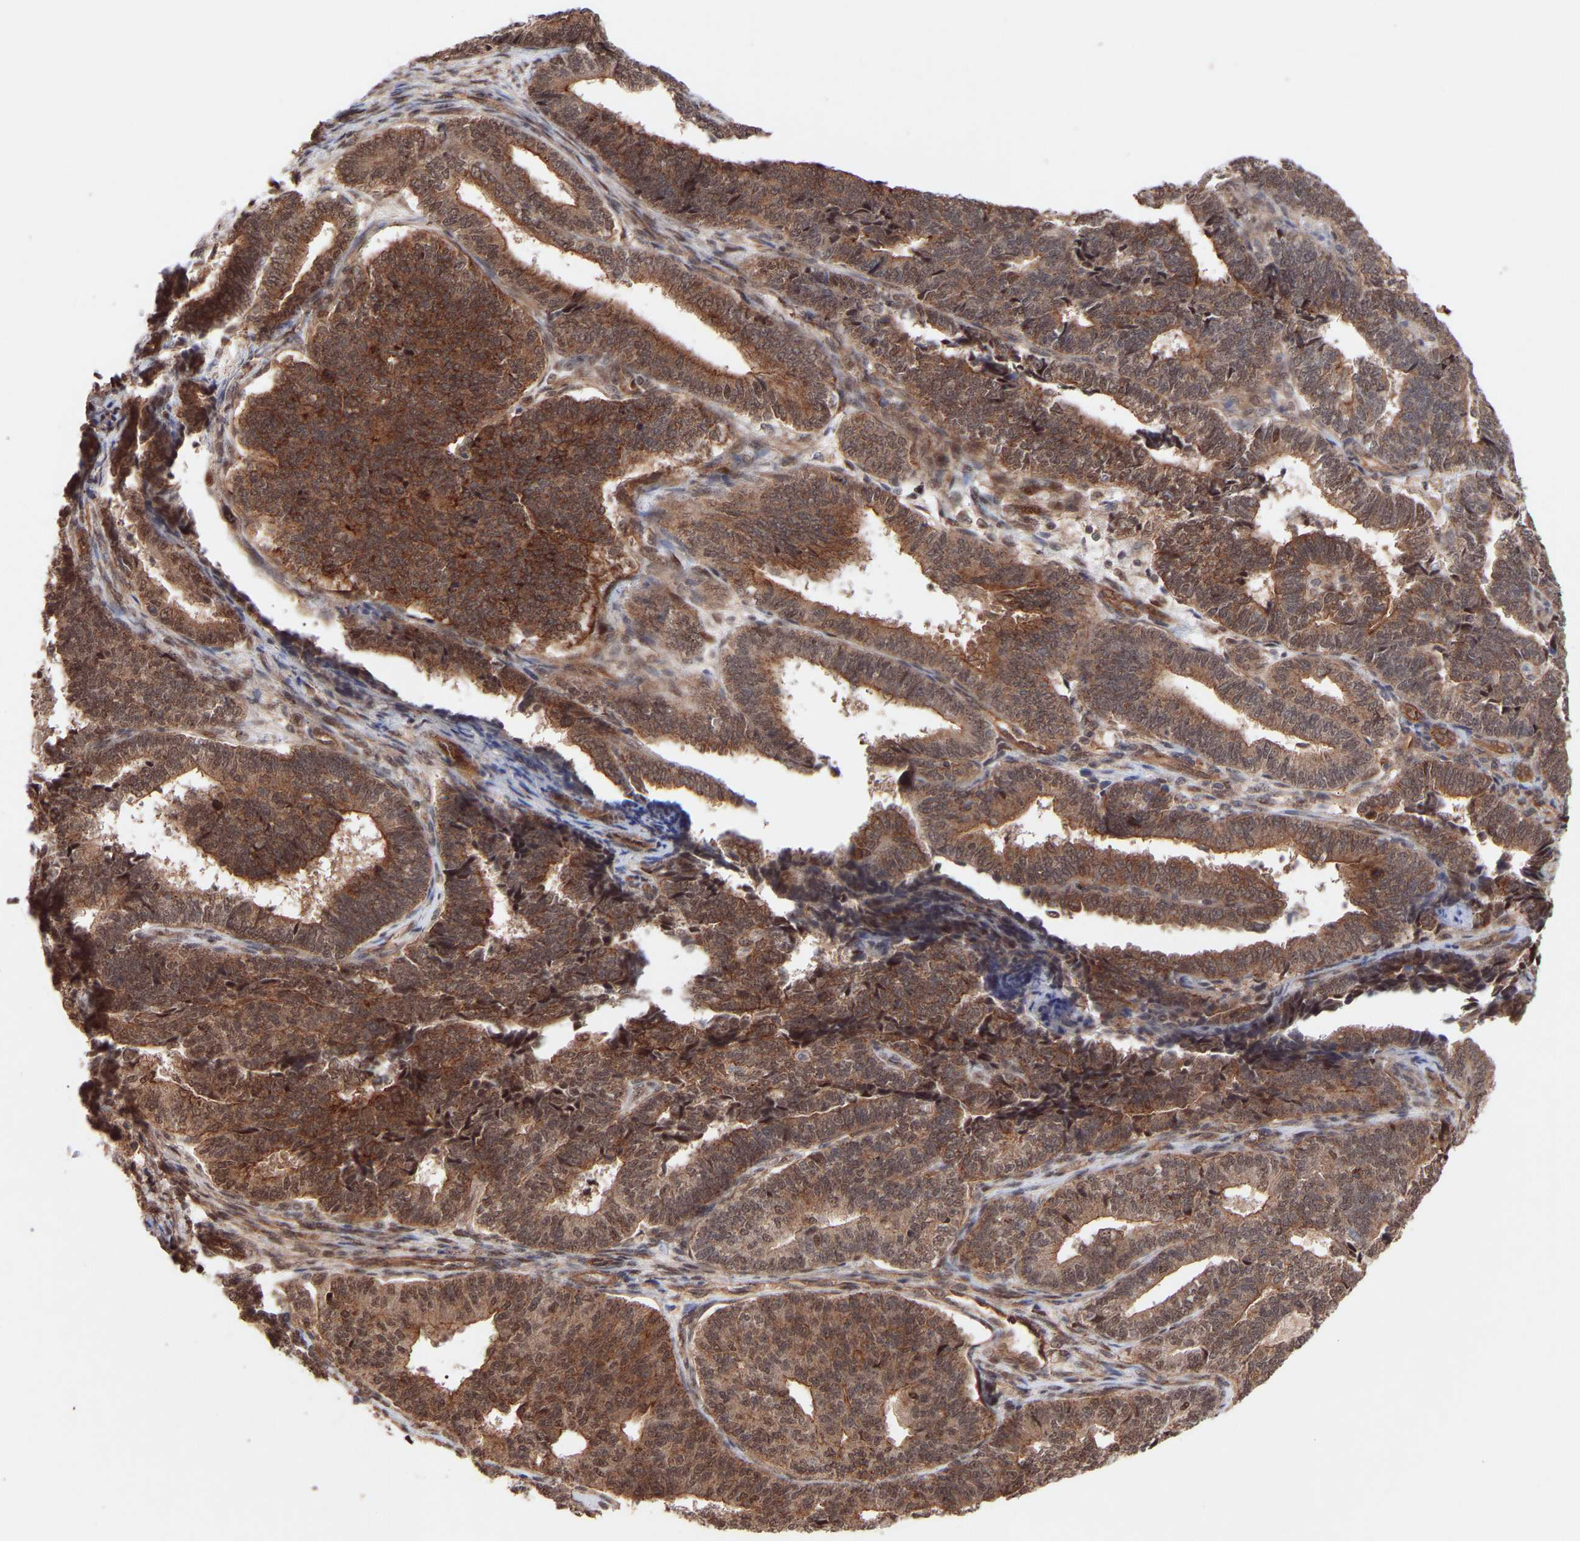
{"staining": {"intensity": "moderate", "quantity": ">75%", "location": "cytoplasmic/membranous,nuclear"}, "tissue": "endometrial cancer", "cell_type": "Tumor cells", "image_type": "cancer", "snomed": [{"axis": "morphology", "description": "Adenocarcinoma, NOS"}, {"axis": "topography", "description": "Endometrium"}], "caption": "The image demonstrates staining of endometrial adenocarcinoma, revealing moderate cytoplasmic/membranous and nuclear protein positivity (brown color) within tumor cells.", "gene": "PDLIM5", "patient": {"sex": "female", "age": 70}}